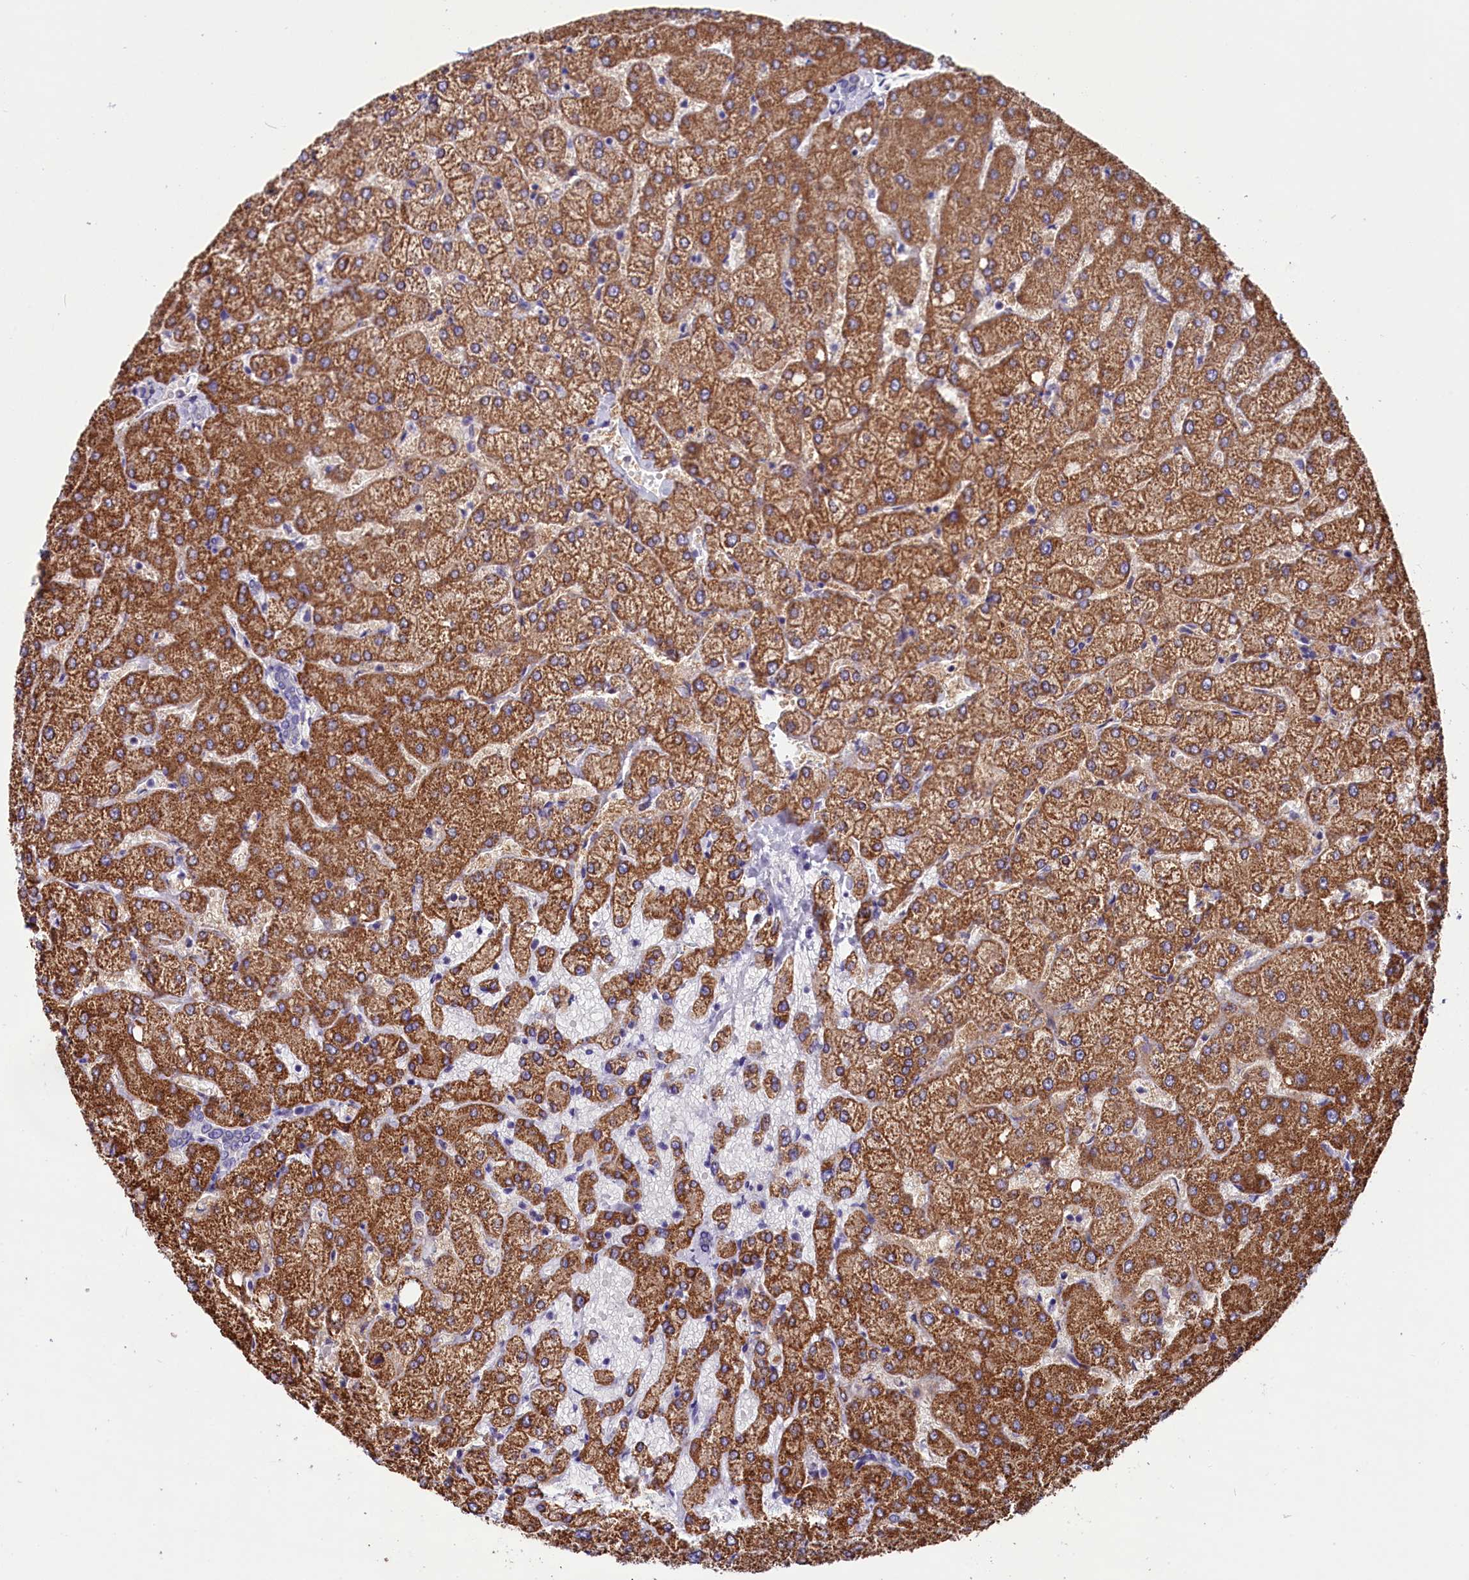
{"staining": {"intensity": "negative", "quantity": "none", "location": "none"}, "tissue": "liver", "cell_type": "Cholangiocytes", "image_type": "normal", "snomed": [{"axis": "morphology", "description": "Normal tissue, NOS"}, {"axis": "topography", "description": "Liver"}], "caption": "Immunohistochemistry (IHC) micrograph of benign liver: liver stained with DAB (3,3'-diaminobenzidine) reveals no significant protein positivity in cholangiocytes. (Immunohistochemistry, brightfield microscopy, high magnification).", "gene": "SCD5", "patient": {"sex": "female", "age": 54}}